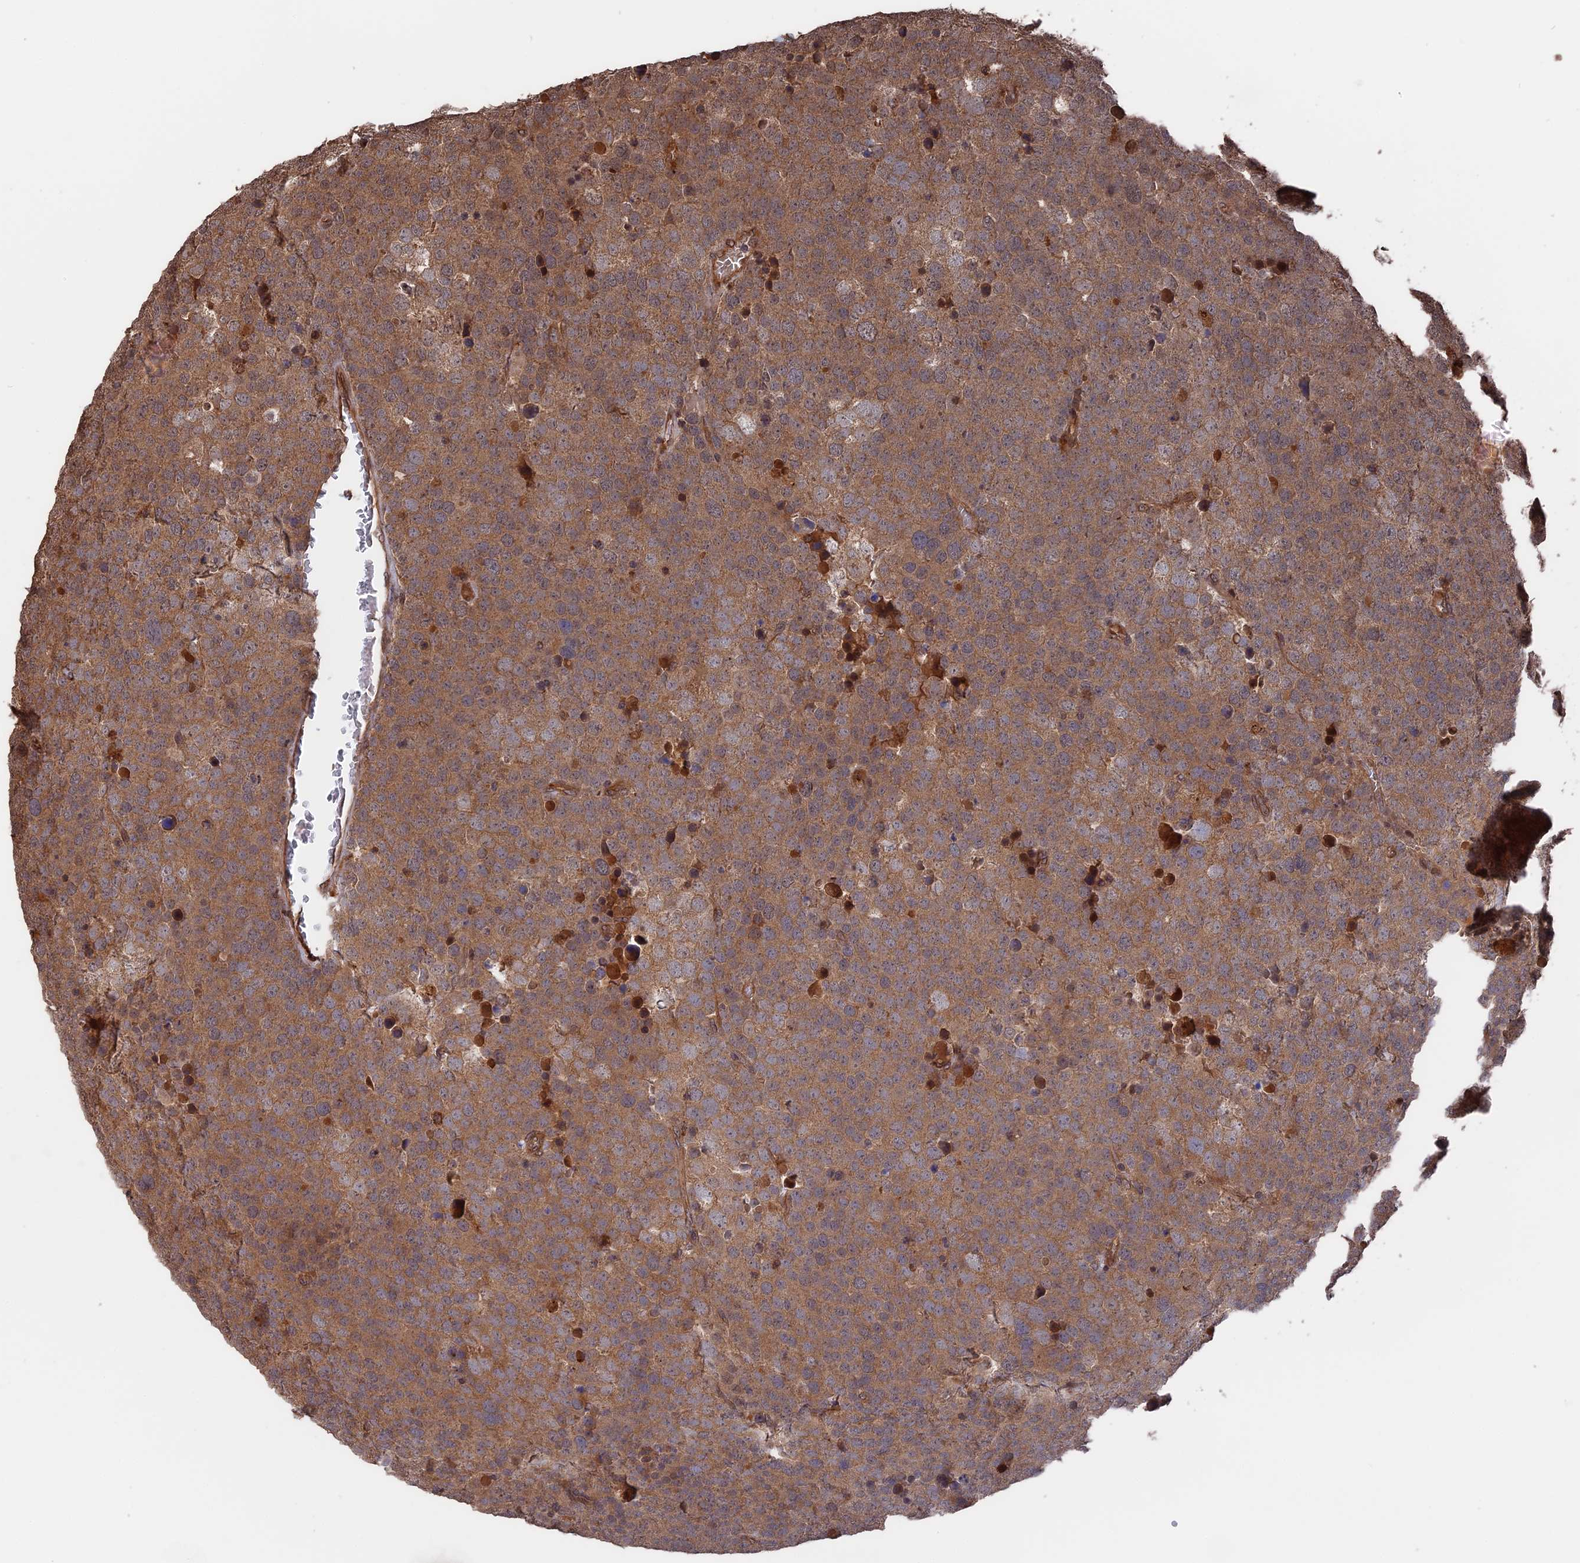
{"staining": {"intensity": "moderate", "quantity": ">75%", "location": "cytoplasmic/membranous"}, "tissue": "testis cancer", "cell_type": "Tumor cells", "image_type": "cancer", "snomed": [{"axis": "morphology", "description": "Seminoma, NOS"}, {"axis": "topography", "description": "Testis"}], "caption": "About >75% of tumor cells in human testis cancer show moderate cytoplasmic/membranous protein positivity as visualized by brown immunohistochemical staining.", "gene": "TELO2", "patient": {"sex": "male", "age": 71}}